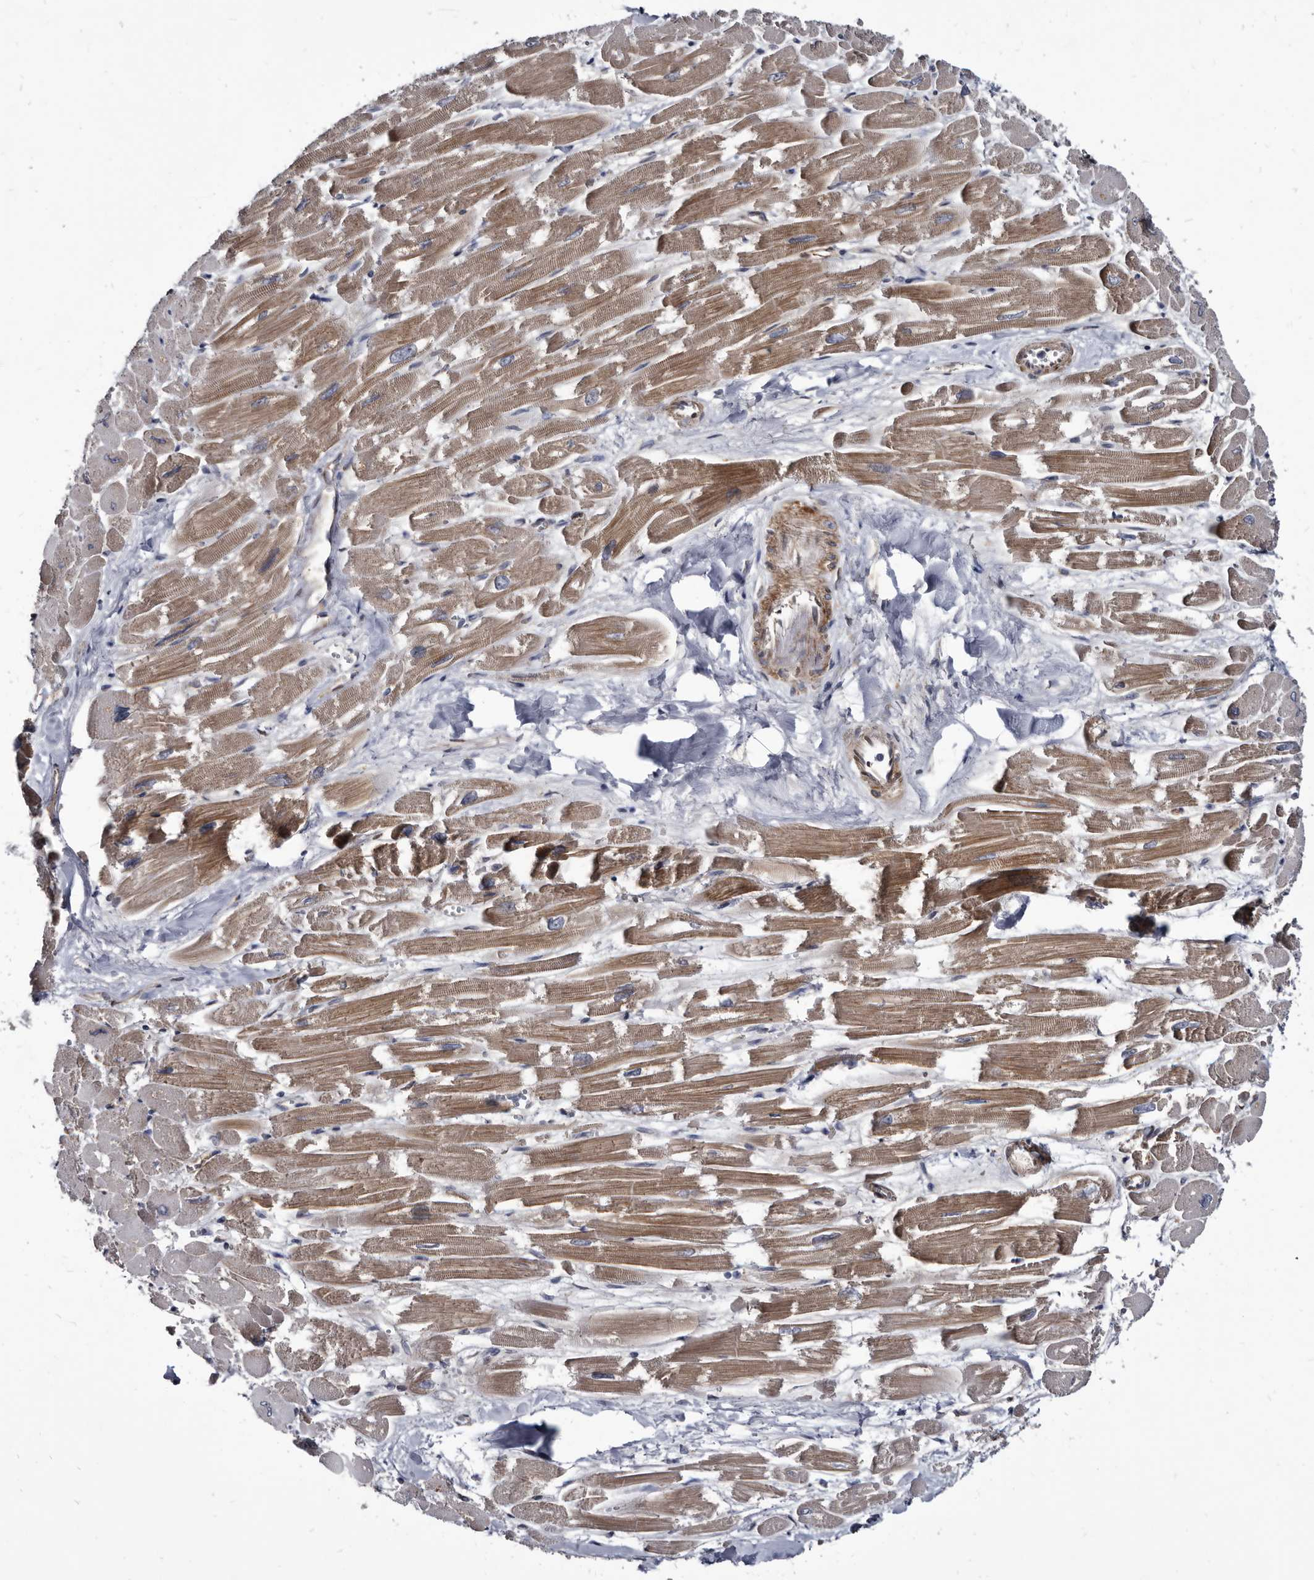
{"staining": {"intensity": "moderate", "quantity": ">75%", "location": "cytoplasmic/membranous"}, "tissue": "heart muscle", "cell_type": "Cardiomyocytes", "image_type": "normal", "snomed": [{"axis": "morphology", "description": "Normal tissue, NOS"}, {"axis": "topography", "description": "Heart"}], "caption": "DAB (3,3'-diaminobenzidine) immunohistochemical staining of normal heart muscle displays moderate cytoplasmic/membranous protein expression in approximately >75% of cardiomyocytes. (DAB (3,3'-diaminobenzidine) IHC, brown staining for protein, blue staining for nuclei).", "gene": "PROM1", "patient": {"sex": "male", "age": 54}}